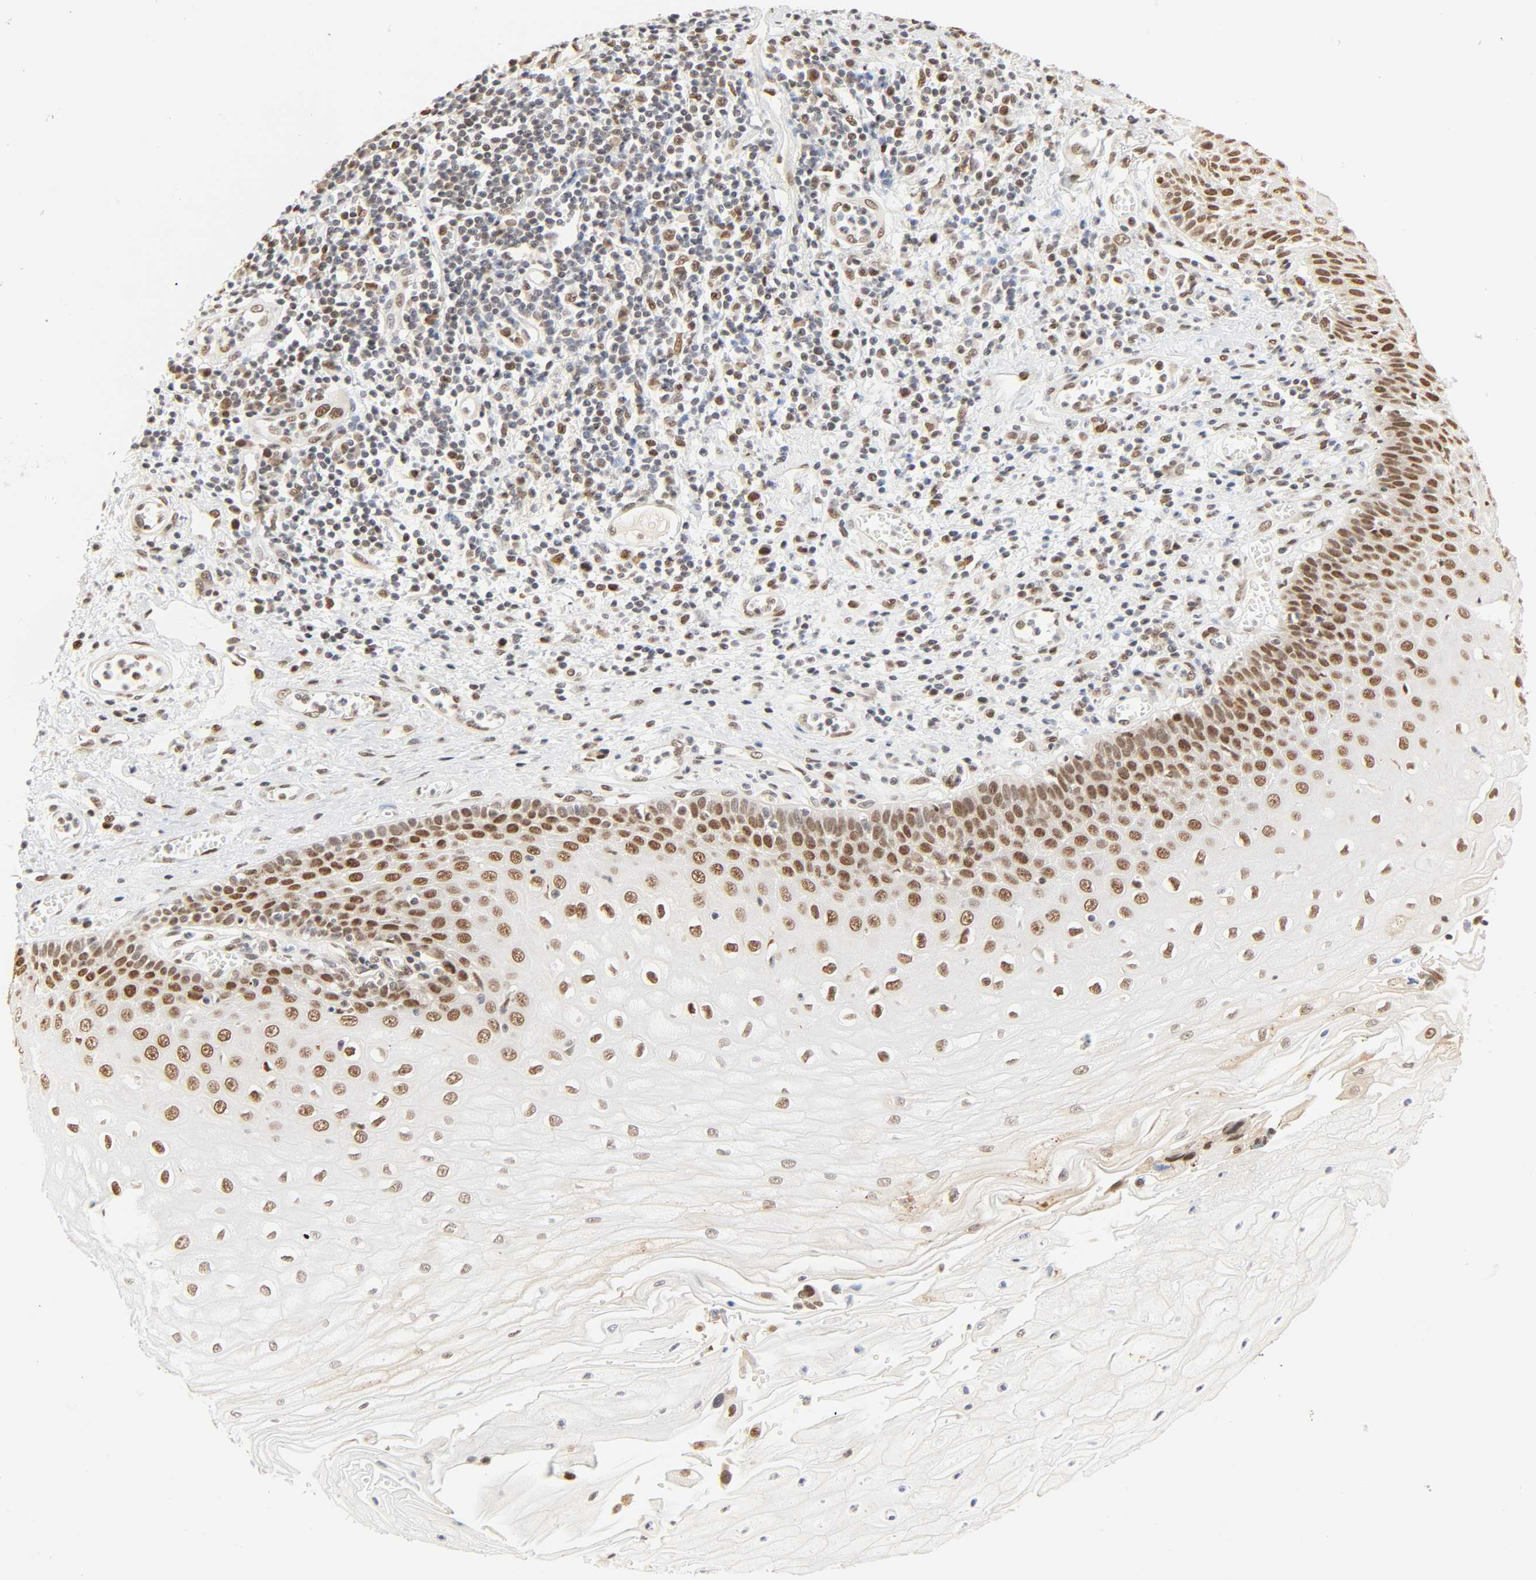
{"staining": {"intensity": "moderate", "quantity": ">75%", "location": "nuclear"}, "tissue": "esophagus", "cell_type": "Squamous epithelial cells", "image_type": "normal", "snomed": [{"axis": "morphology", "description": "Normal tissue, NOS"}, {"axis": "morphology", "description": "Squamous cell carcinoma, NOS"}, {"axis": "topography", "description": "Esophagus"}], "caption": "Moderate nuclear positivity for a protein is seen in approximately >75% of squamous epithelial cells of benign esophagus using immunohistochemistry (IHC).", "gene": "DAZAP1", "patient": {"sex": "male", "age": 65}}